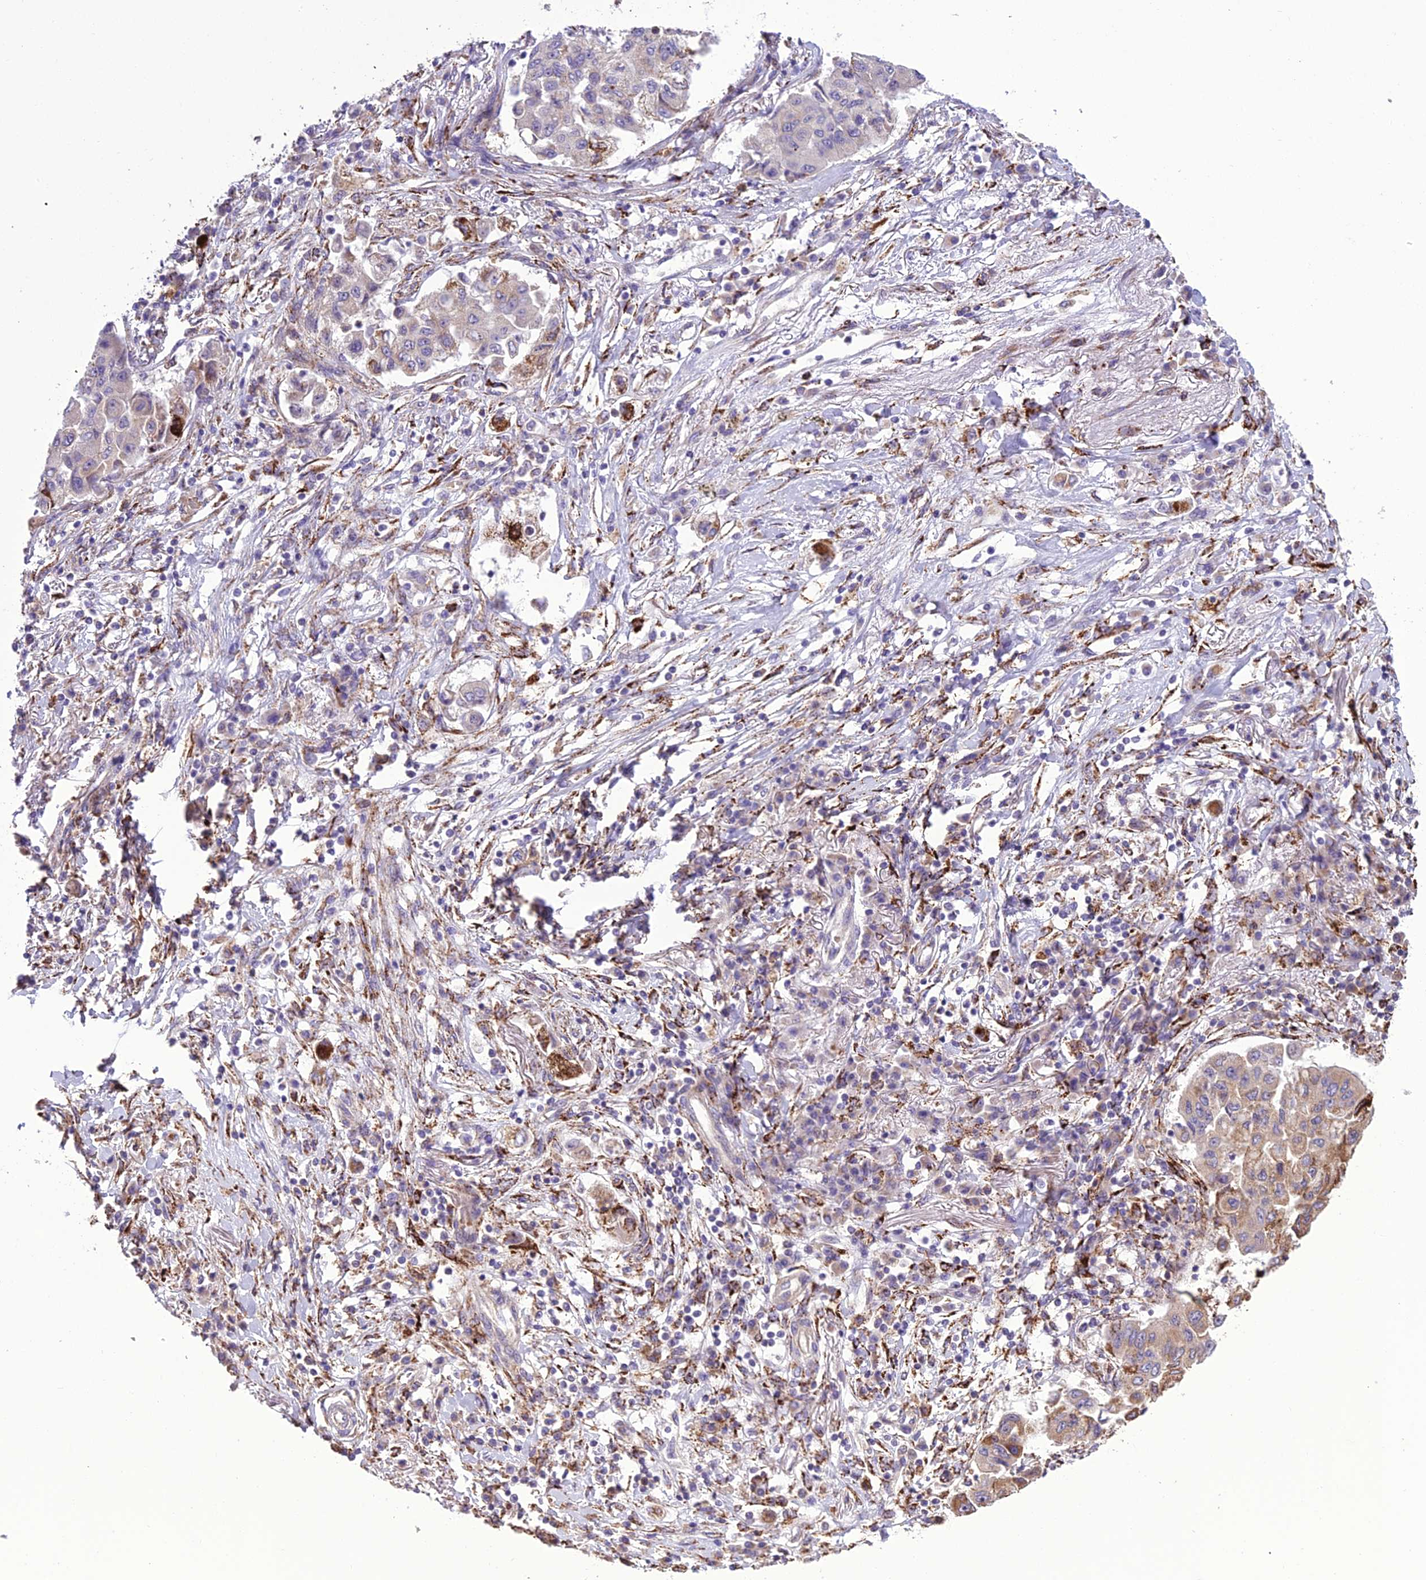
{"staining": {"intensity": "negative", "quantity": "none", "location": "none"}, "tissue": "lung cancer", "cell_type": "Tumor cells", "image_type": "cancer", "snomed": [{"axis": "morphology", "description": "Squamous cell carcinoma, NOS"}, {"axis": "topography", "description": "Lung"}], "caption": "High magnification brightfield microscopy of lung cancer (squamous cell carcinoma) stained with DAB (3,3'-diaminobenzidine) (brown) and counterstained with hematoxylin (blue): tumor cells show no significant staining.", "gene": "TBC1D24", "patient": {"sex": "male", "age": 74}}